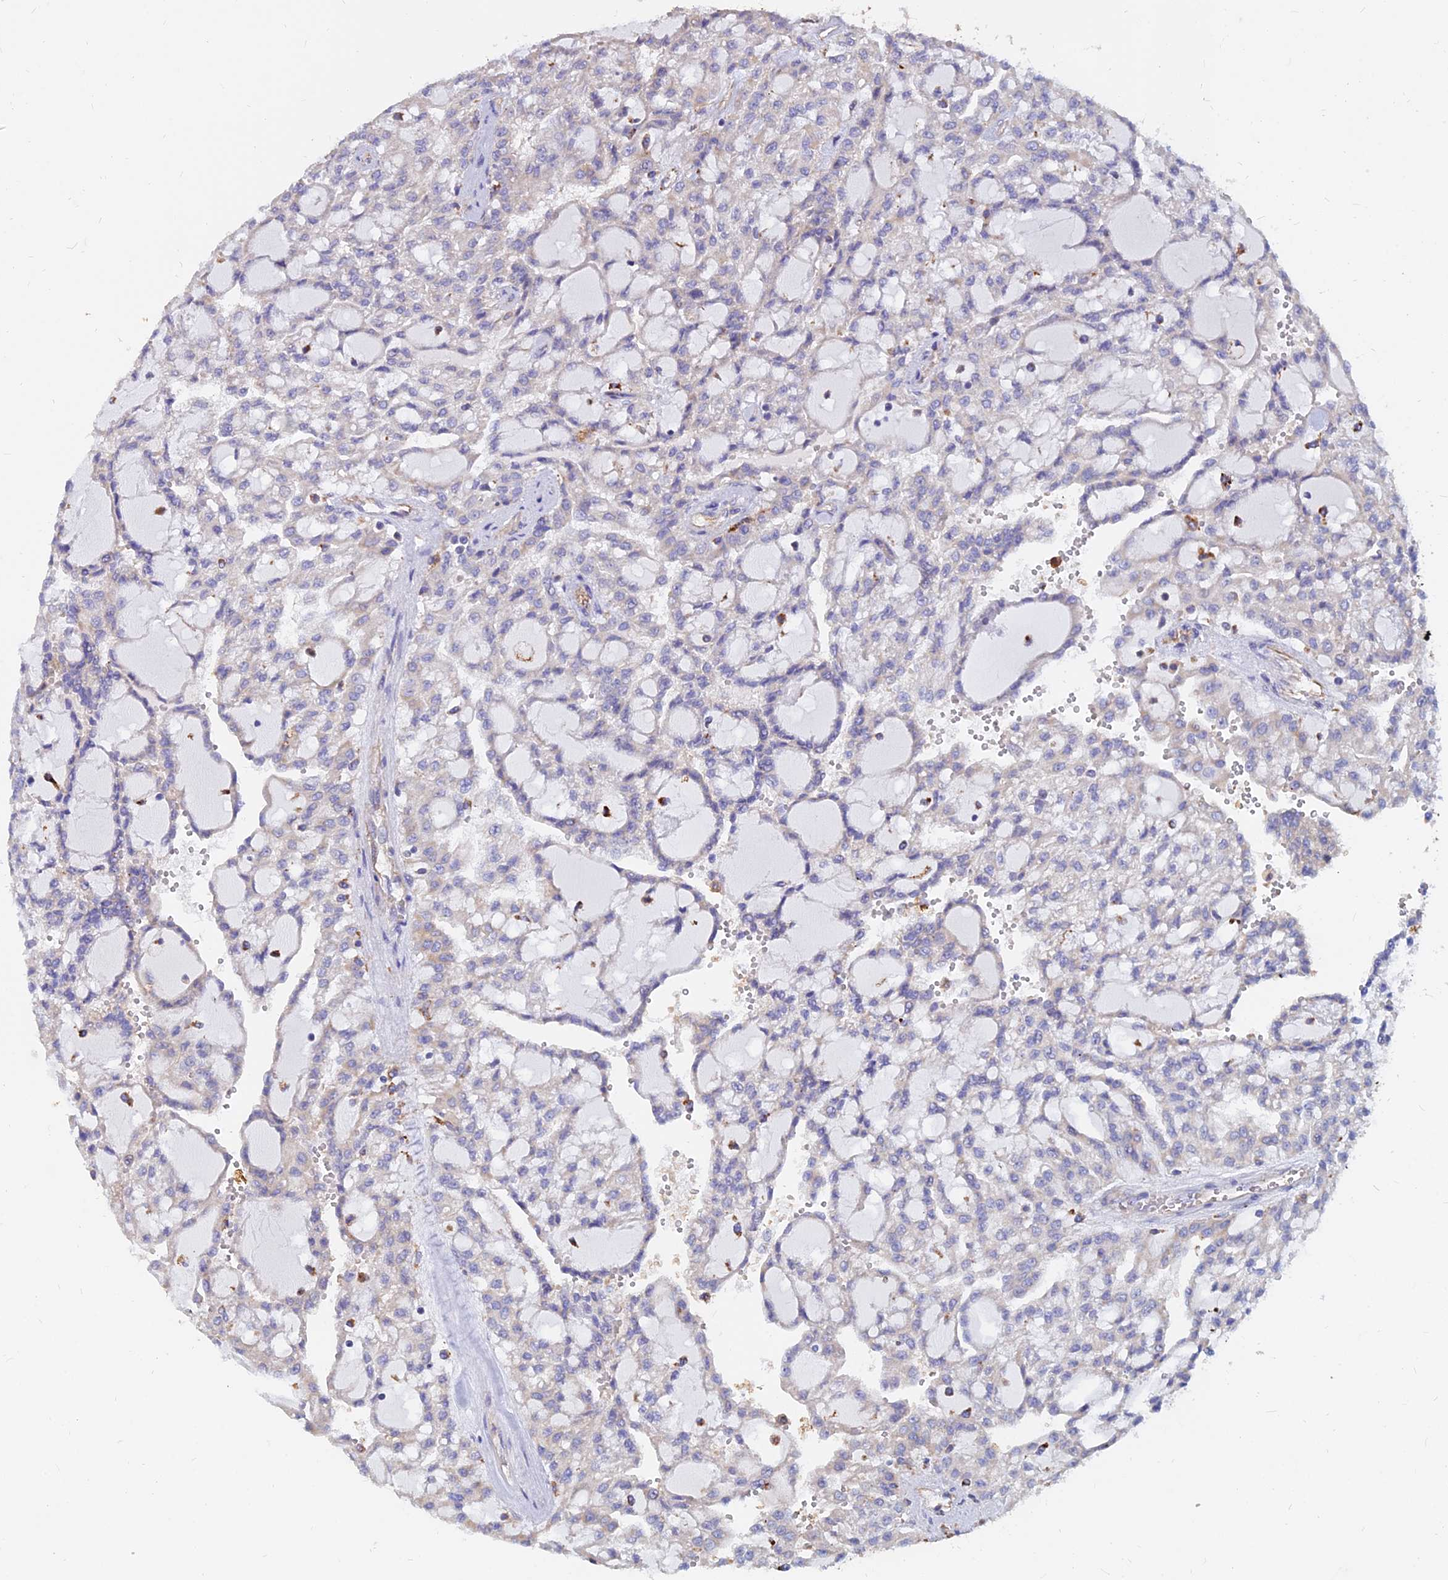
{"staining": {"intensity": "negative", "quantity": "none", "location": "none"}, "tissue": "renal cancer", "cell_type": "Tumor cells", "image_type": "cancer", "snomed": [{"axis": "morphology", "description": "Adenocarcinoma, NOS"}, {"axis": "topography", "description": "Kidney"}], "caption": "A micrograph of human renal adenocarcinoma is negative for staining in tumor cells. Brightfield microscopy of immunohistochemistry (IHC) stained with DAB (3,3'-diaminobenzidine) (brown) and hematoxylin (blue), captured at high magnification.", "gene": "CDK18", "patient": {"sex": "male", "age": 63}}